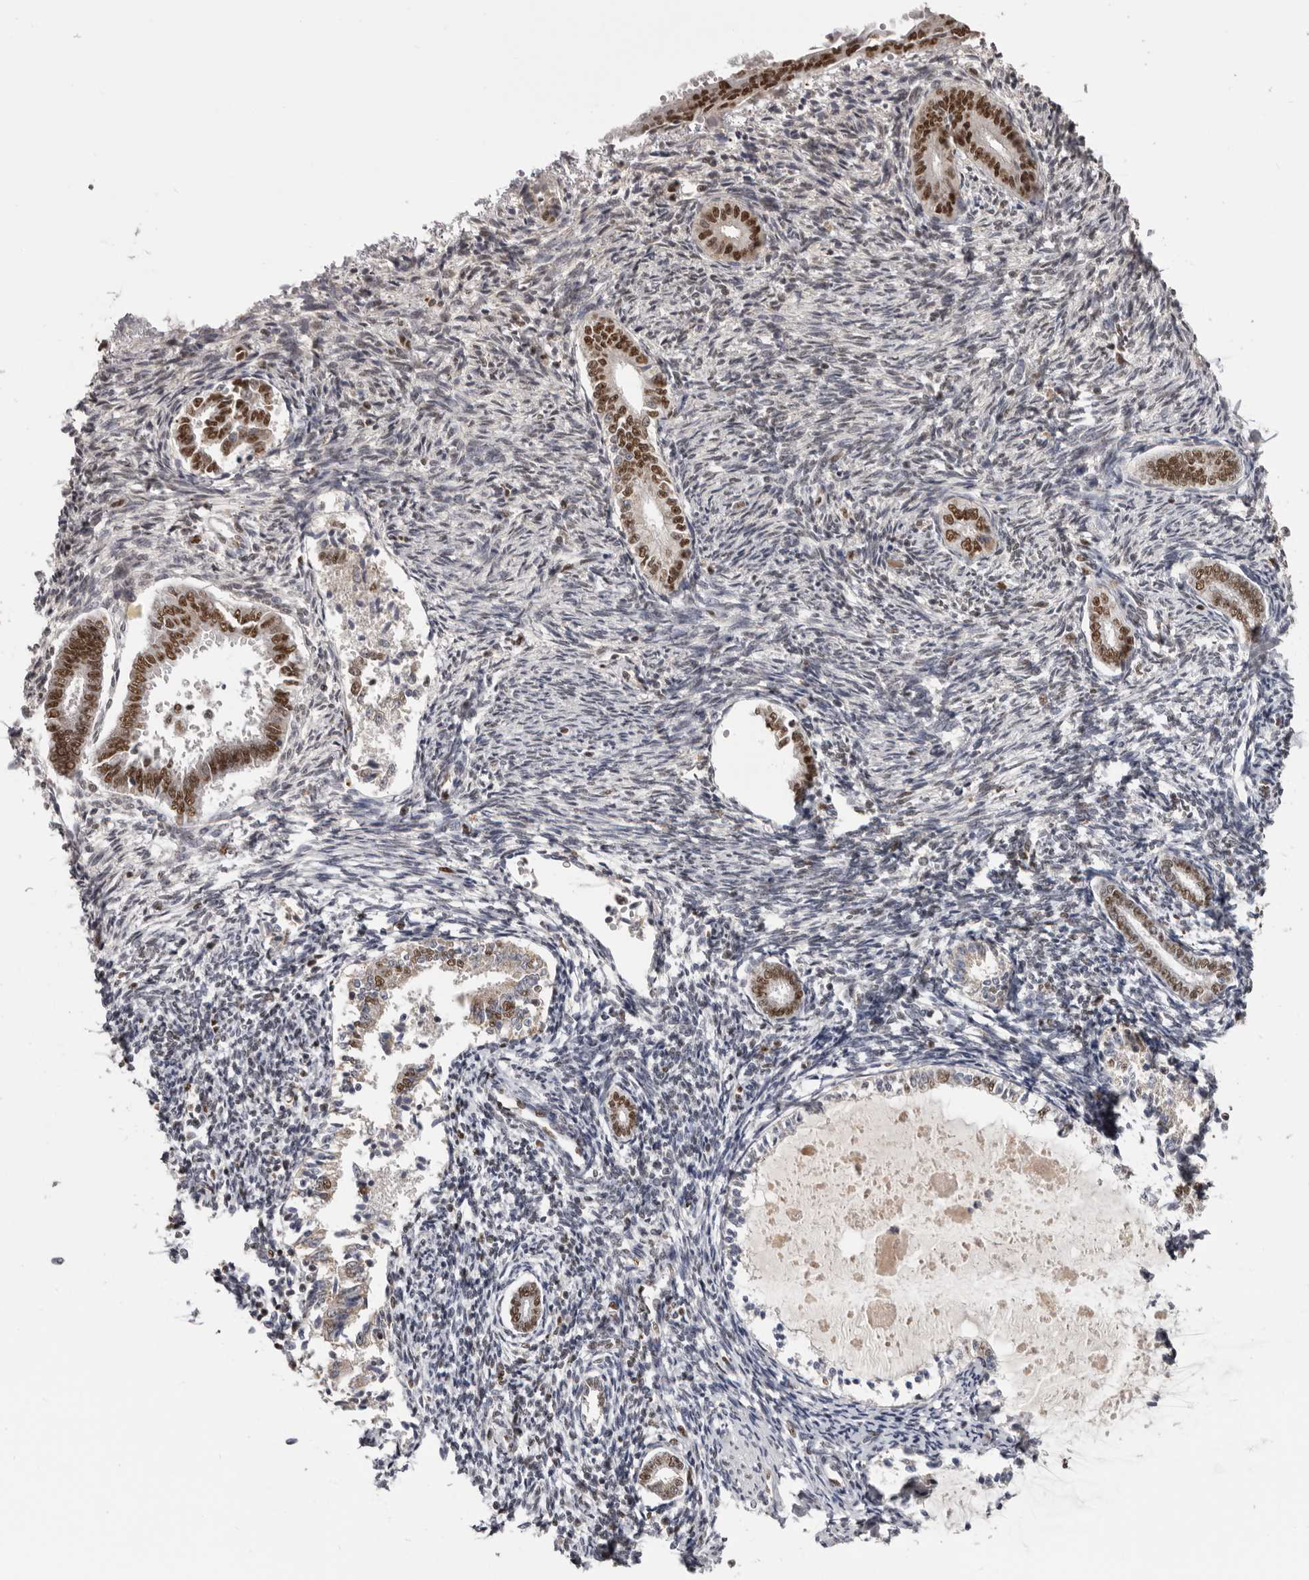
{"staining": {"intensity": "weak", "quantity": "25%-75%", "location": "nuclear"}, "tissue": "endometrium", "cell_type": "Cells in endometrial stroma", "image_type": "normal", "snomed": [{"axis": "morphology", "description": "Normal tissue, NOS"}, {"axis": "topography", "description": "Endometrium"}], "caption": "Immunohistochemical staining of normal human endometrium displays low levels of weak nuclear staining in about 25%-75% of cells in endometrial stroma.", "gene": "SCAF4", "patient": {"sex": "female", "age": 56}}